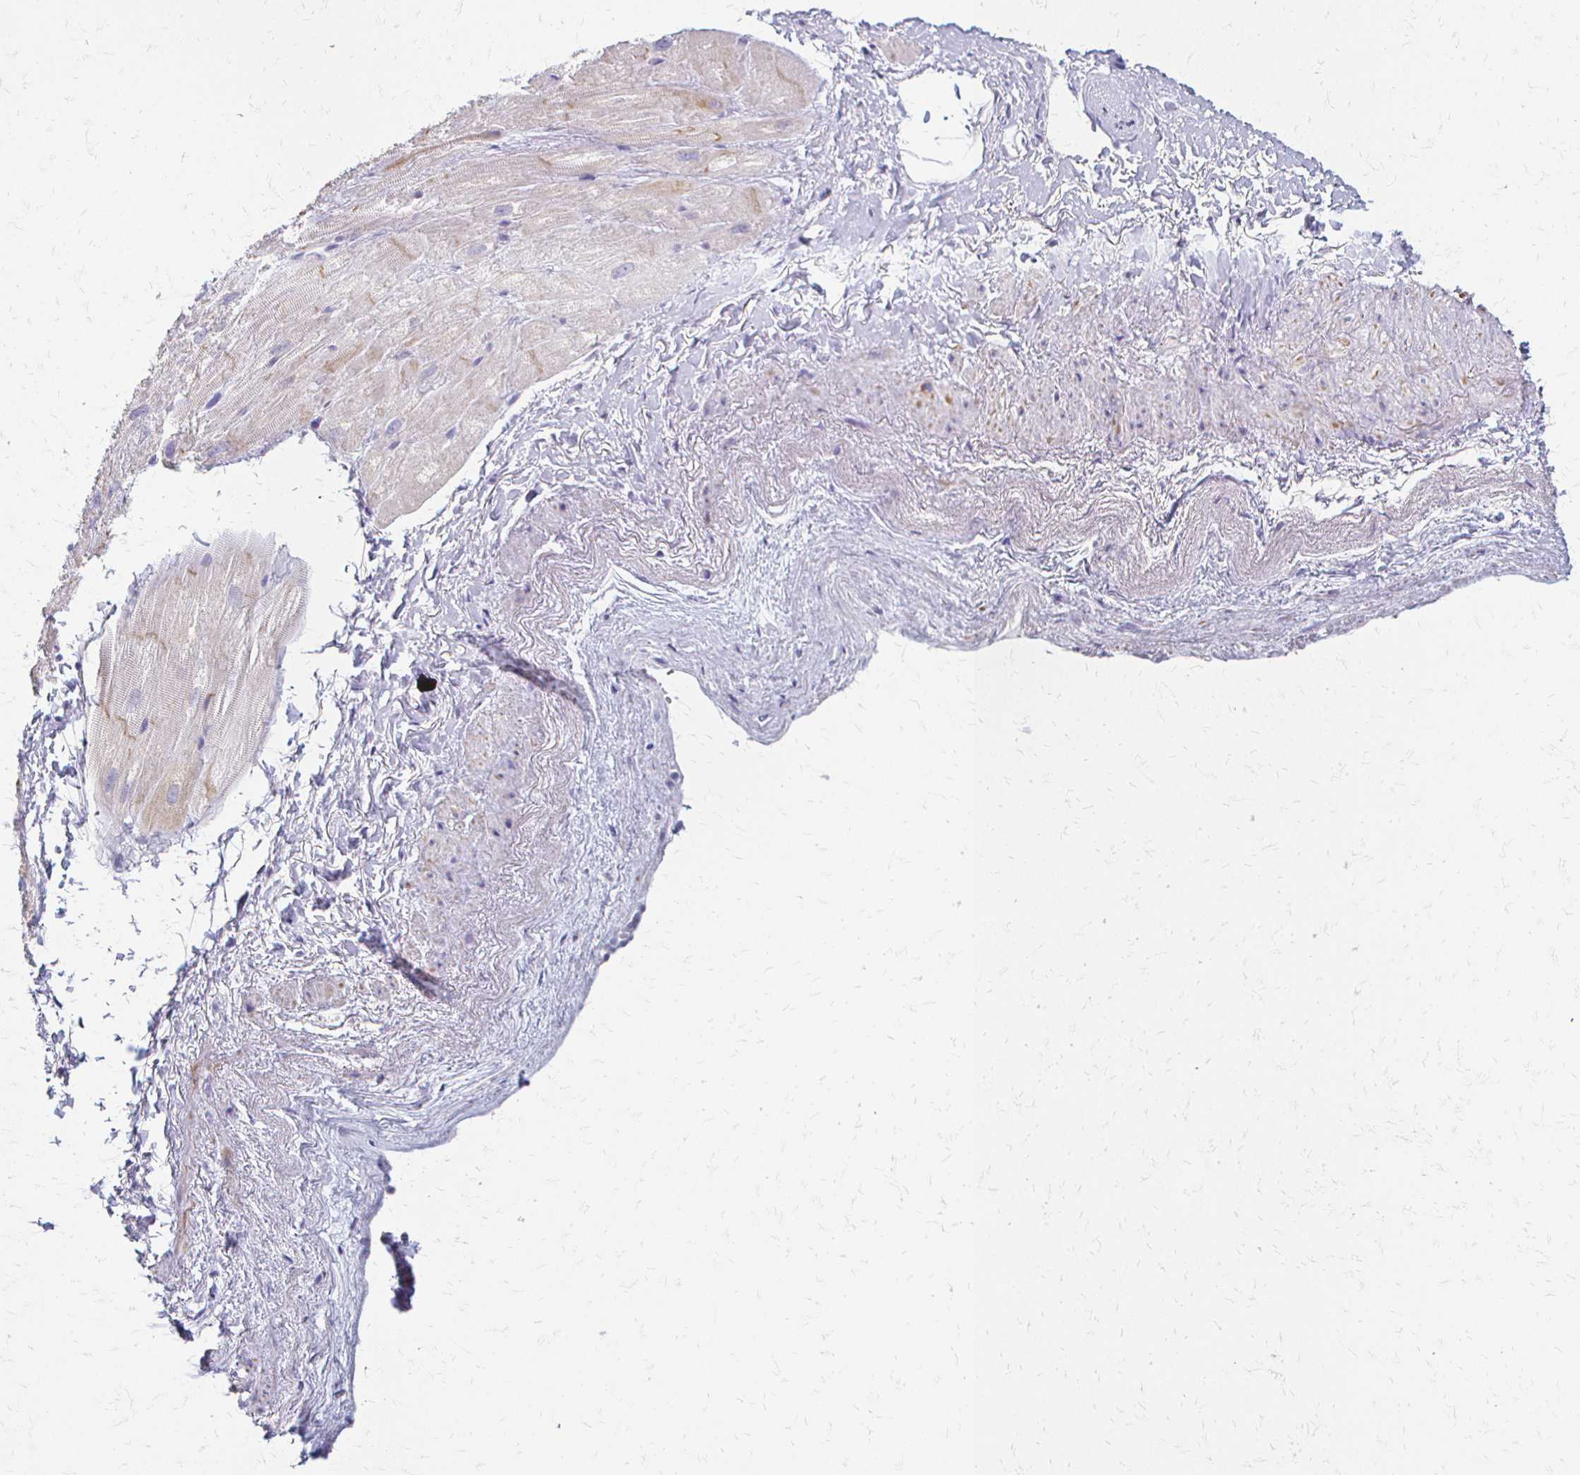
{"staining": {"intensity": "negative", "quantity": "none", "location": "none"}, "tissue": "heart muscle", "cell_type": "Cardiomyocytes", "image_type": "normal", "snomed": [{"axis": "morphology", "description": "Normal tissue, NOS"}, {"axis": "topography", "description": "Heart"}], "caption": "IHC micrograph of benign heart muscle: human heart muscle stained with DAB (3,3'-diaminobenzidine) exhibits no significant protein expression in cardiomyocytes. The staining is performed using DAB brown chromogen with nuclei counter-stained in using hematoxylin.", "gene": "ACP5", "patient": {"sex": "male", "age": 62}}